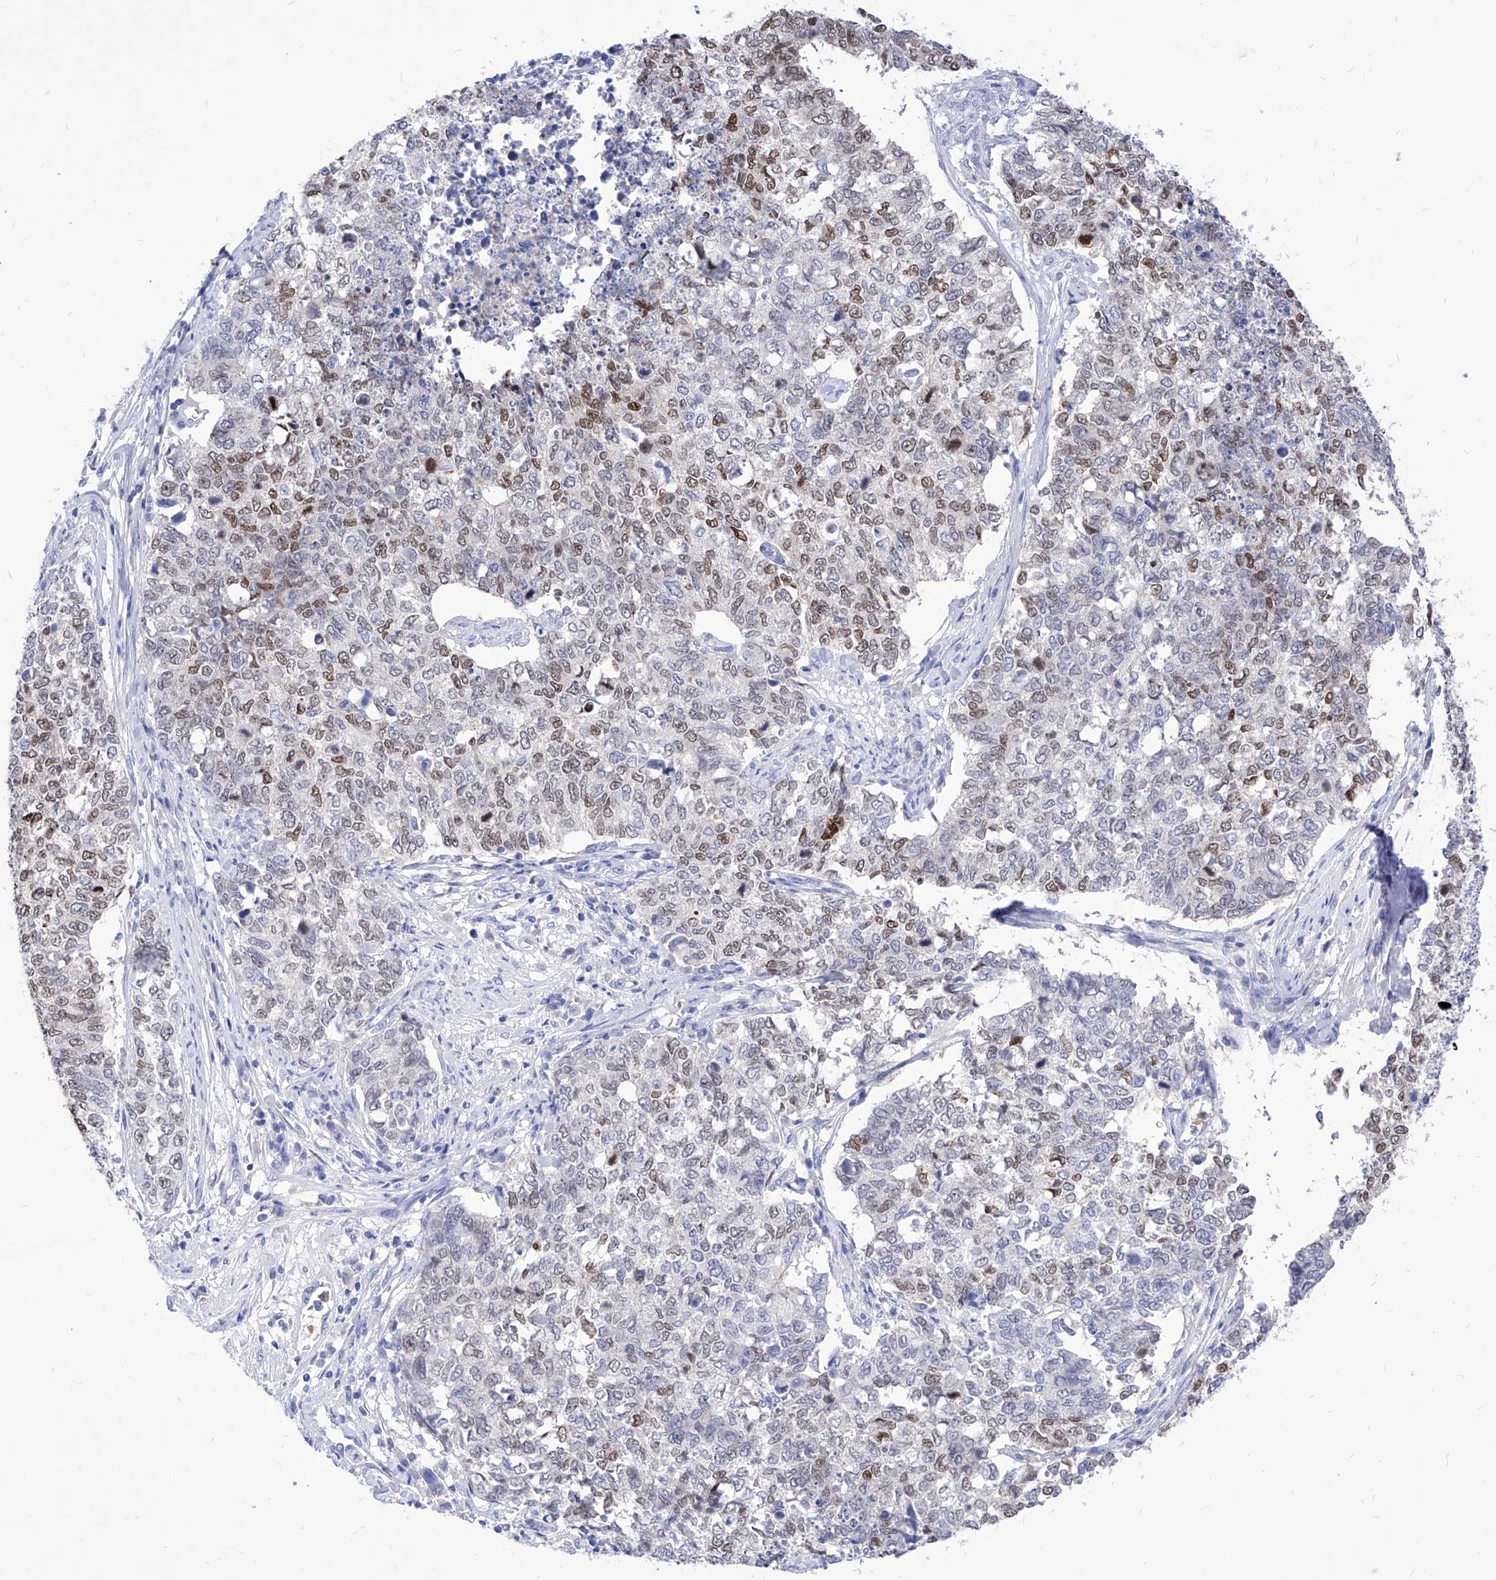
{"staining": {"intensity": "moderate", "quantity": "<25%", "location": "nuclear"}, "tissue": "cervical cancer", "cell_type": "Tumor cells", "image_type": "cancer", "snomed": [{"axis": "morphology", "description": "Squamous cell carcinoma, NOS"}, {"axis": "topography", "description": "Cervix"}], "caption": "Human cervical squamous cell carcinoma stained with a brown dye reveals moderate nuclear positive expression in about <25% of tumor cells.", "gene": "VAX1", "patient": {"sex": "female", "age": 63}}